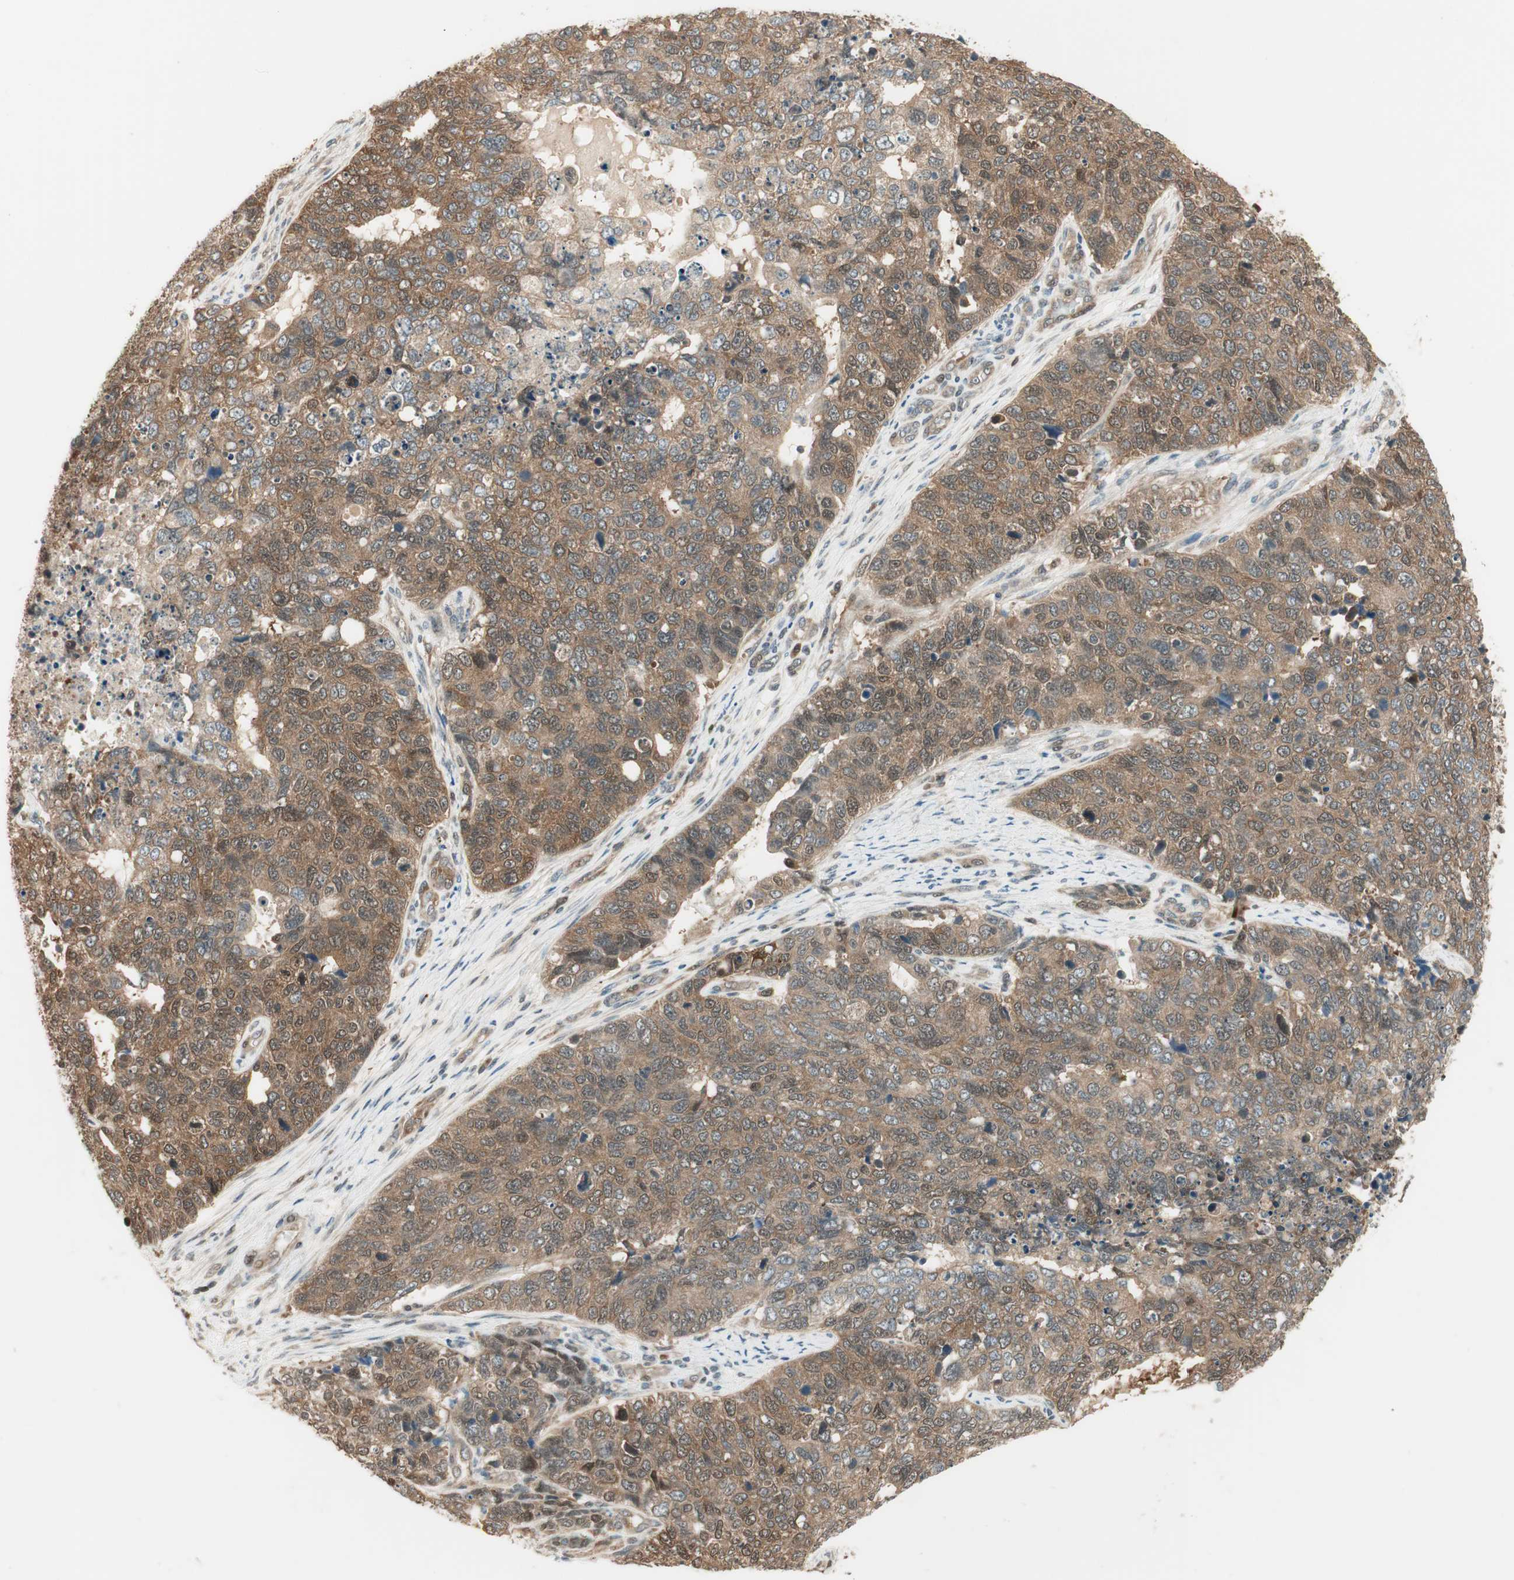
{"staining": {"intensity": "weak", "quantity": ">75%", "location": "cytoplasmic/membranous"}, "tissue": "cervical cancer", "cell_type": "Tumor cells", "image_type": "cancer", "snomed": [{"axis": "morphology", "description": "Squamous cell carcinoma, NOS"}, {"axis": "topography", "description": "Cervix"}], "caption": "Cervical cancer (squamous cell carcinoma) tissue displays weak cytoplasmic/membranous expression in approximately >75% of tumor cells", "gene": "IPO5", "patient": {"sex": "female", "age": 63}}